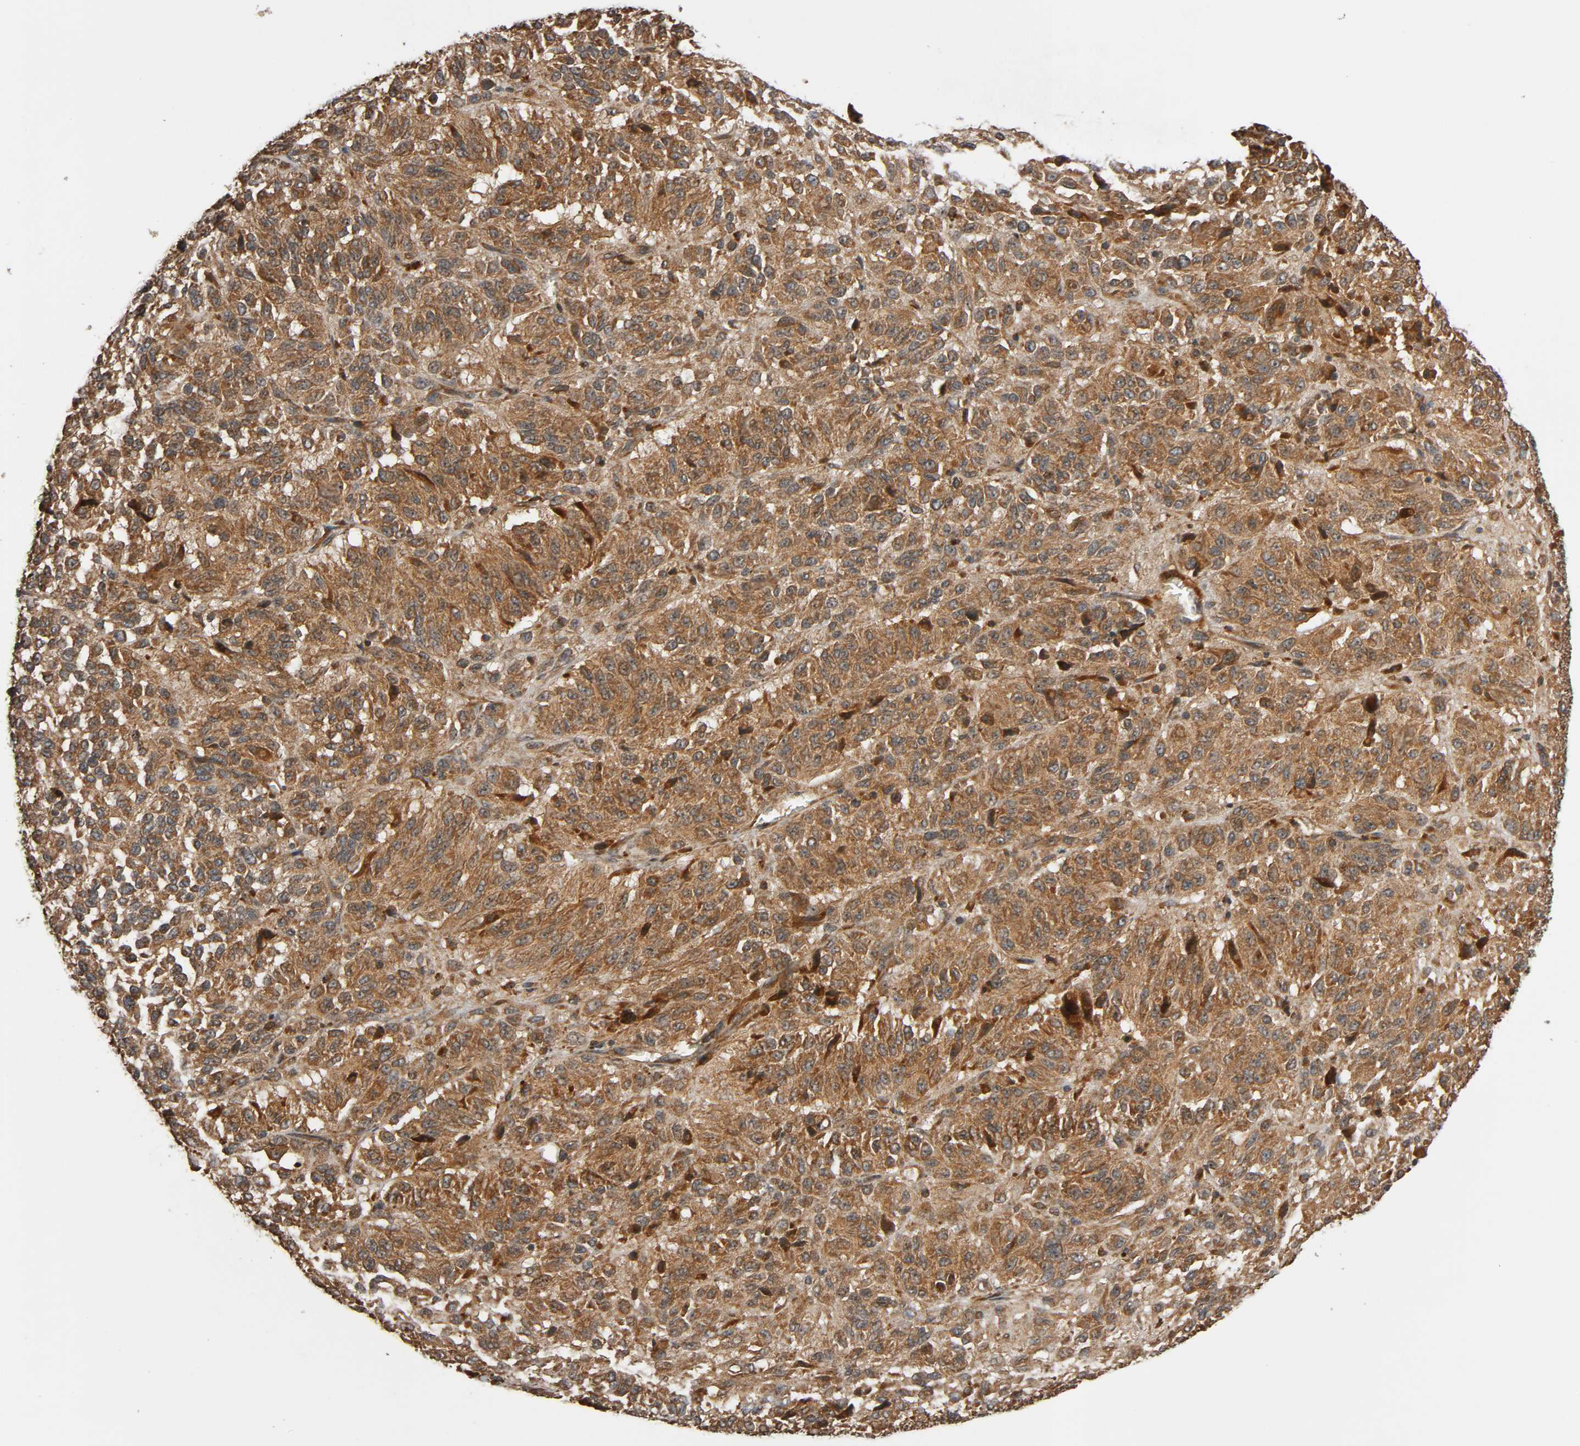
{"staining": {"intensity": "moderate", "quantity": ">75%", "location": "cytoplasmic/membranous"}, "tissue": "melanoma", "cell_type": "Tumor cells", "image_type": "cancer", "snomed": [{"axis": "morphology", "description": "Malignant melanoma, Metastatic site"}, {"axis": "topography", "description": "Lung"}], "caption": "Immunohistochemistry (IHC) (DAB) staining of human malignant melanoma (metastatic site) shows moderate cytoplasmic/membranous protein expression in about >75% of tumor cells. (DAB IHC, brown staining for protein, blue staining for nuclei).", "gene": "MAP3K8", "patient": {"sex": "male", "age": 64}}